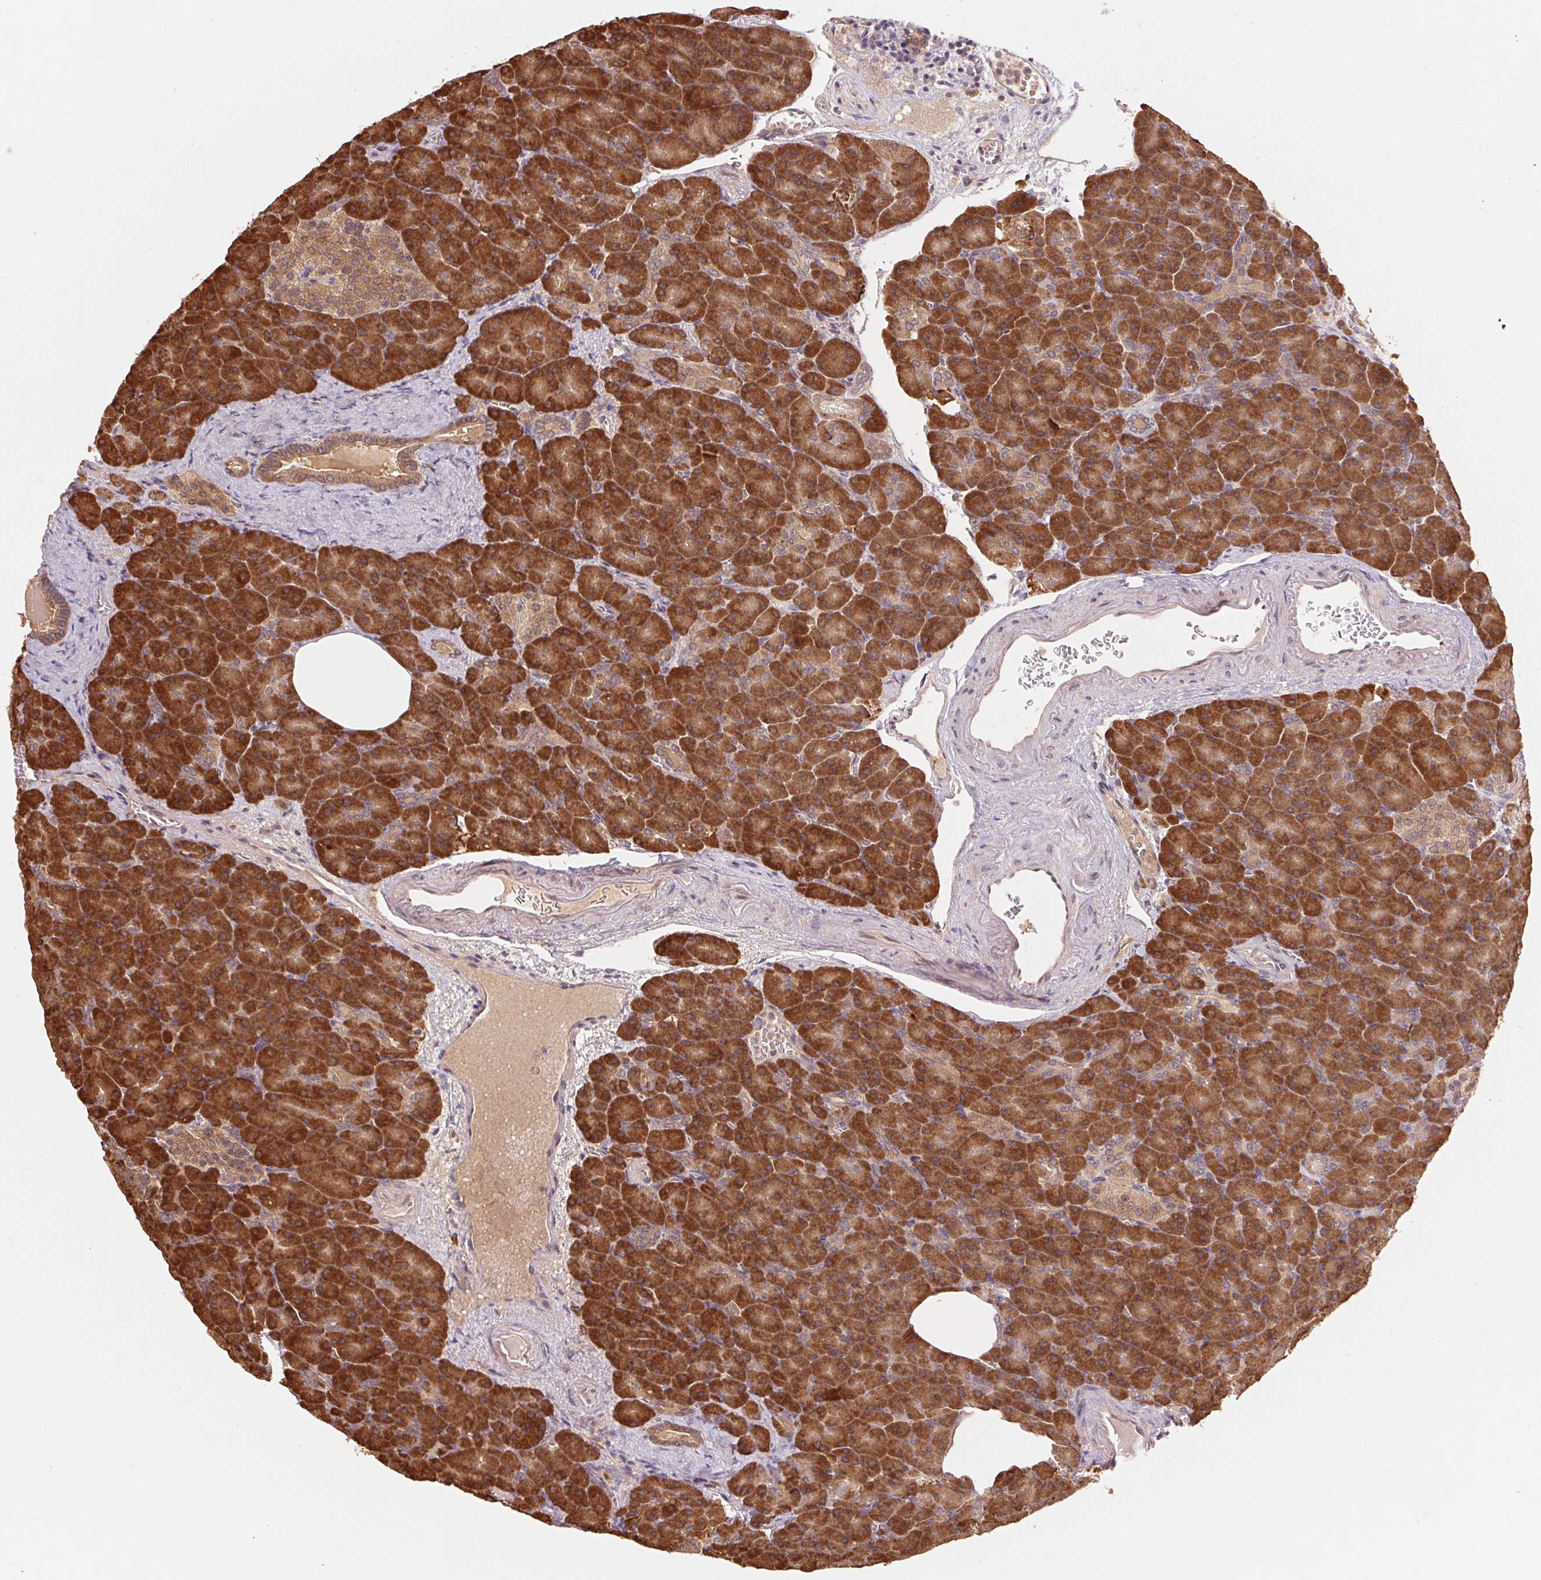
{"staining": {"intensity": "strong", "quantity": ">75%", "location": "cytoplasmic/membranous"}, "tissue": "pancreas", "cell_type": "Exocrine glandular cells", "image_type": "normal", "snomed": [{"axis": "morphology", "description": "Normal tissue, NOS"}, {"axis": "topography", "description": "Pancreas"}], "caption": "Exocrine glandular cells reveal high levels of strong cytoplasmic/membranous expression in about >75% of cells in benign pancreas. Immunohistochemistry stains the protein of interest in brown and the nuclei are stained blue.", "gene": "RRM1", "patient": {"sex": "female", "age": 74}}